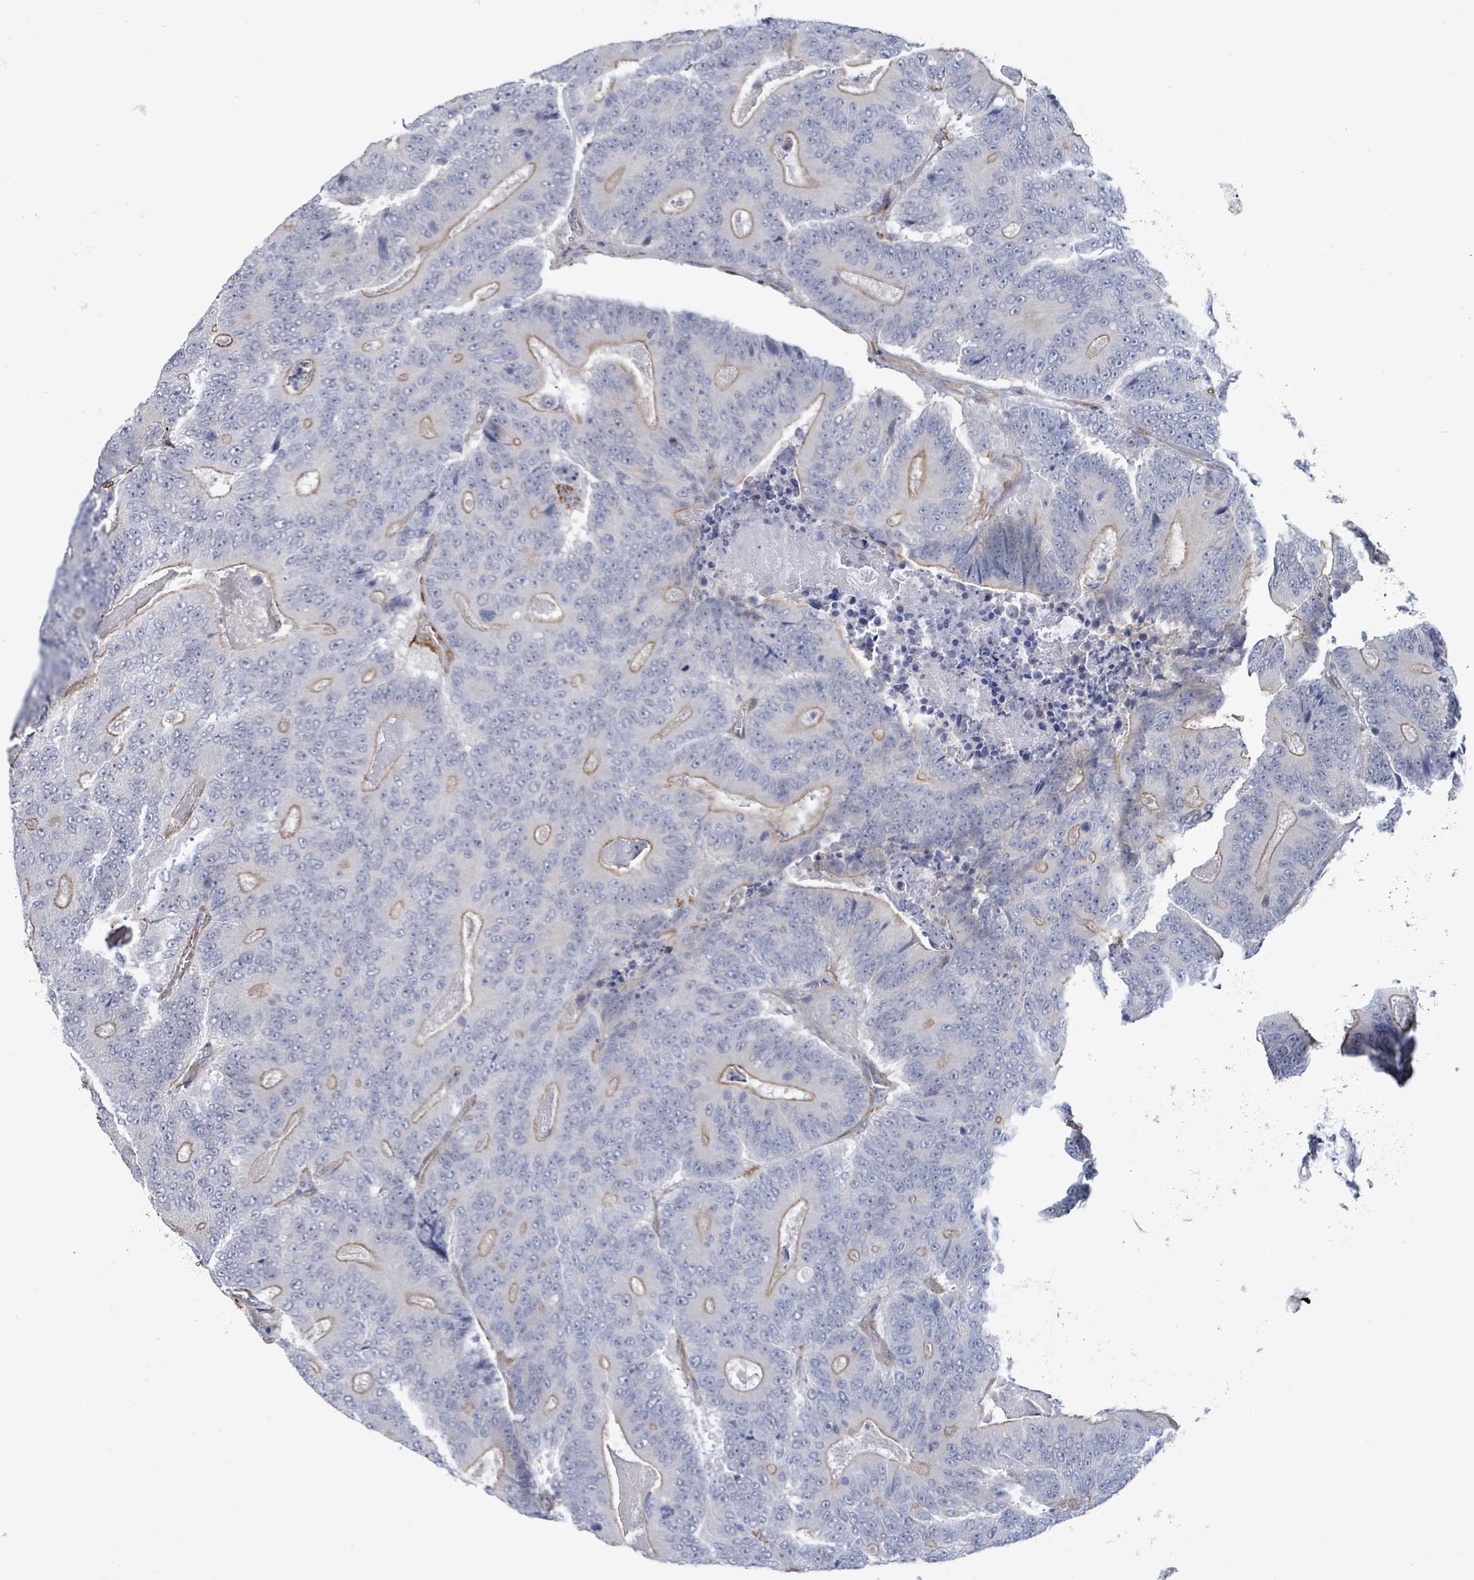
{"staining": {"intensity": "weak", "quantity": "<25%", "location": "cytoplasmic/membranous"}, "tissue": "colorectal cancer", "cell_type": "Tumor cells", "image_type": "cancer", "snomed": [{"axis": "morphology", "description": "Adenocarcinoma, NOS"}, {"axis": "topography", "description": "Colon"}], "caption": "Histopathology image shows no significant protein expression in tumor cells of colorectal cancer (adenocarcinoma). Brightfield microscopy of IHC stained with DAB (brown) and hematoxylin (blue), captured at high magnification.", "gene": "DMRTC1B", "patient": {"sex": "male", "age": 83}}